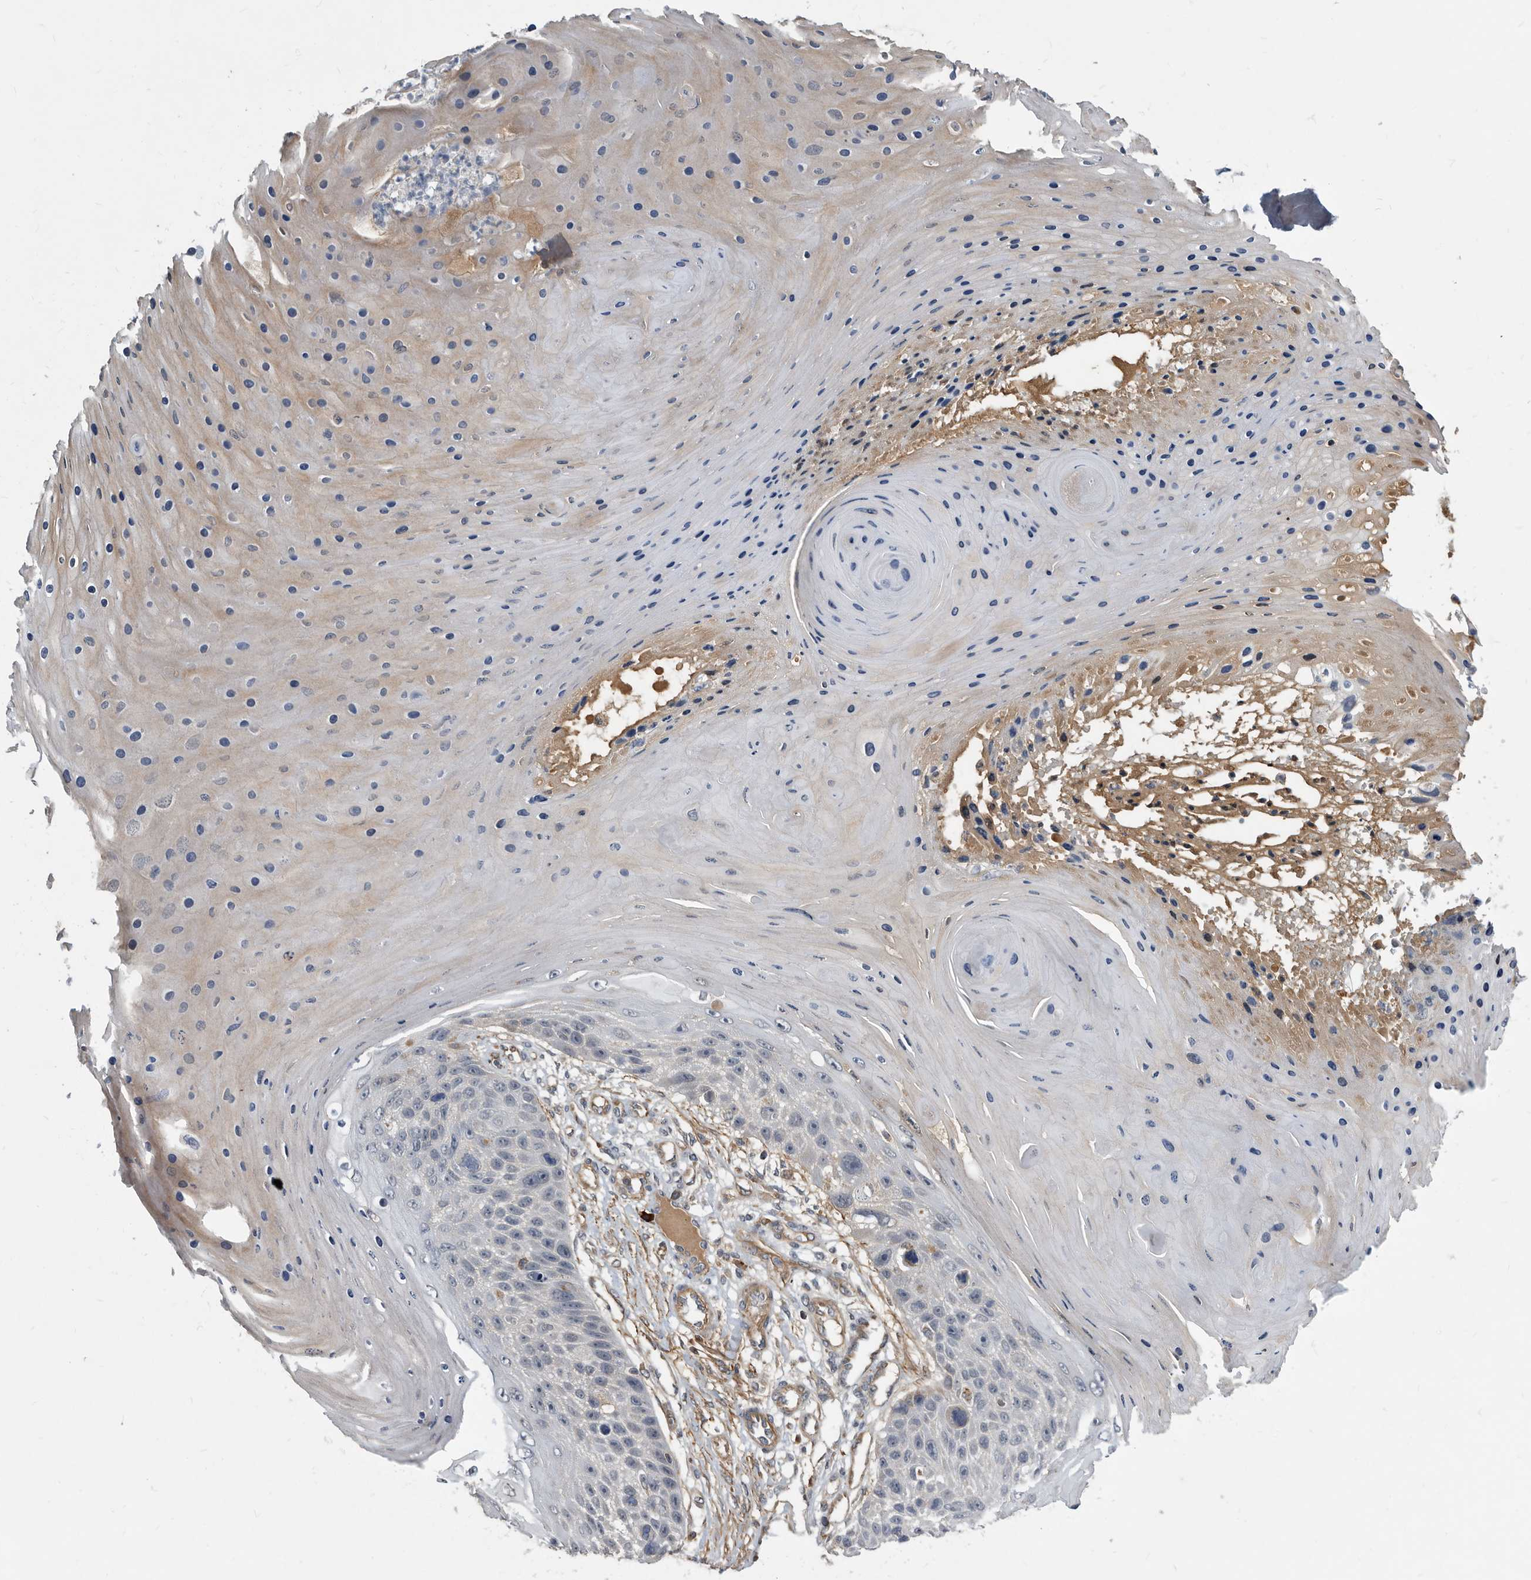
{"staining": {"intensity": "negative", "quantity": "none", "location": "none"}, "tissue": "skin cancer", "cell_type": "Tumor cells", "image_type": "cancer", "snomed": [{"axis": "morphology", "description": "Squamous cell carcinoma, NOS"}, {"axis": "topography", "description": "Skin"}], "caption": "This is a micrograph of immunohistochemistry (IHC) staining of squamous cell carcinoma (skin), which shows no staining in tumor cells.", "gene": "PI15", "patient": {"sex": "female", "age": 88}}